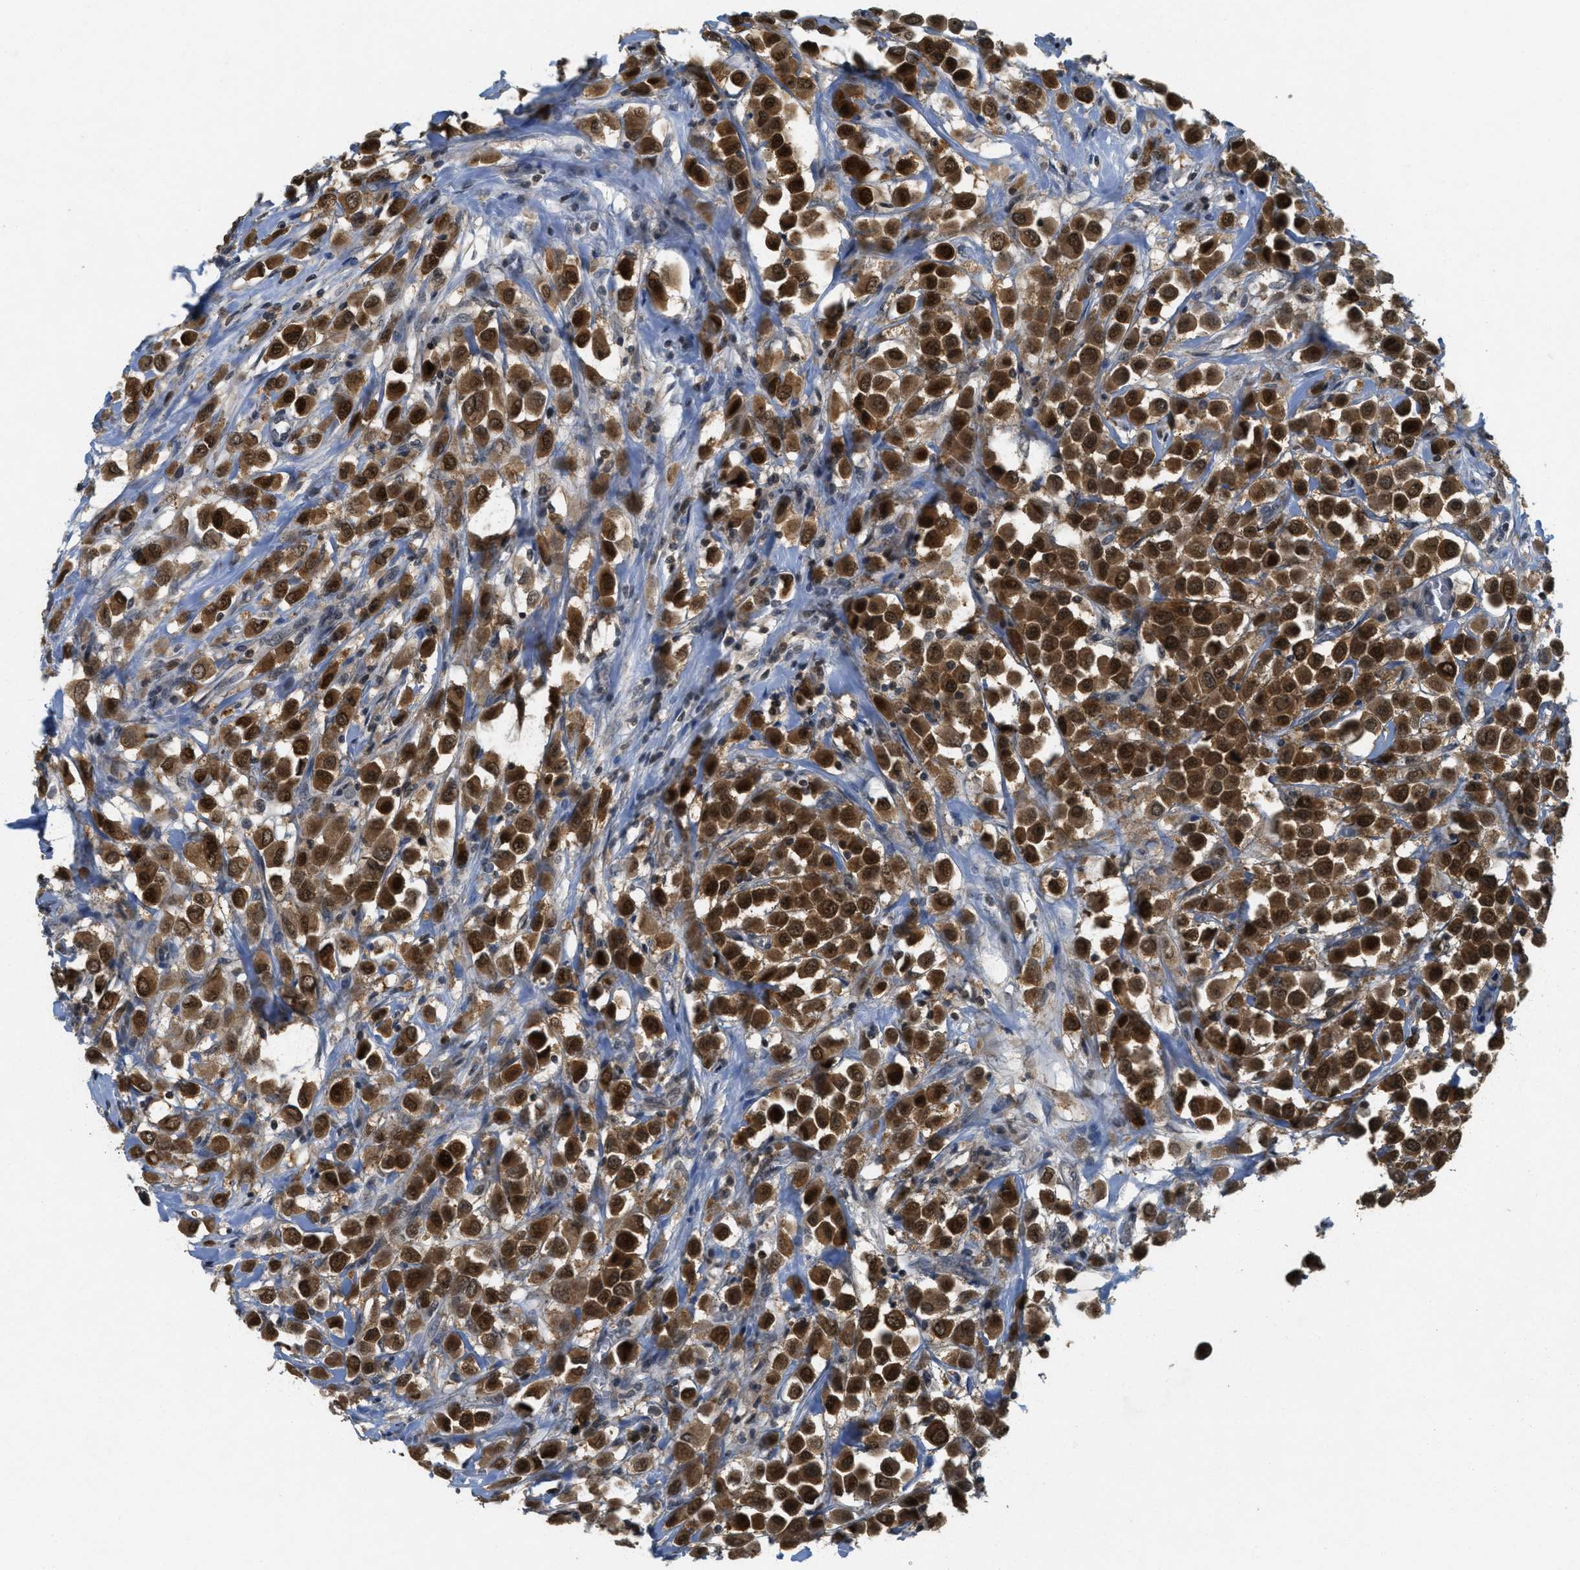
{"staining": {"intensity": "strong", "quantity": ">75%", "location": "cytoplasmic/membranous,nuclear"}, "tissue": "breast cancer", "cell_type": "Tumor cells", "image_type": "cancer", "snomed": [{"axis": "morphology", "description": "Duct carcinoma"}, {"axis": "topography", "description": "Breast"}], "caption": "About >75% of tumor cells in breast intraductal carcinoma show strong cytoplasmic/membranous and nuclear protein positivity as visualized by brown immunohistochemical staining.", "gene": "DNAJB1", "patient": {"sex": "female", "age": 61}}